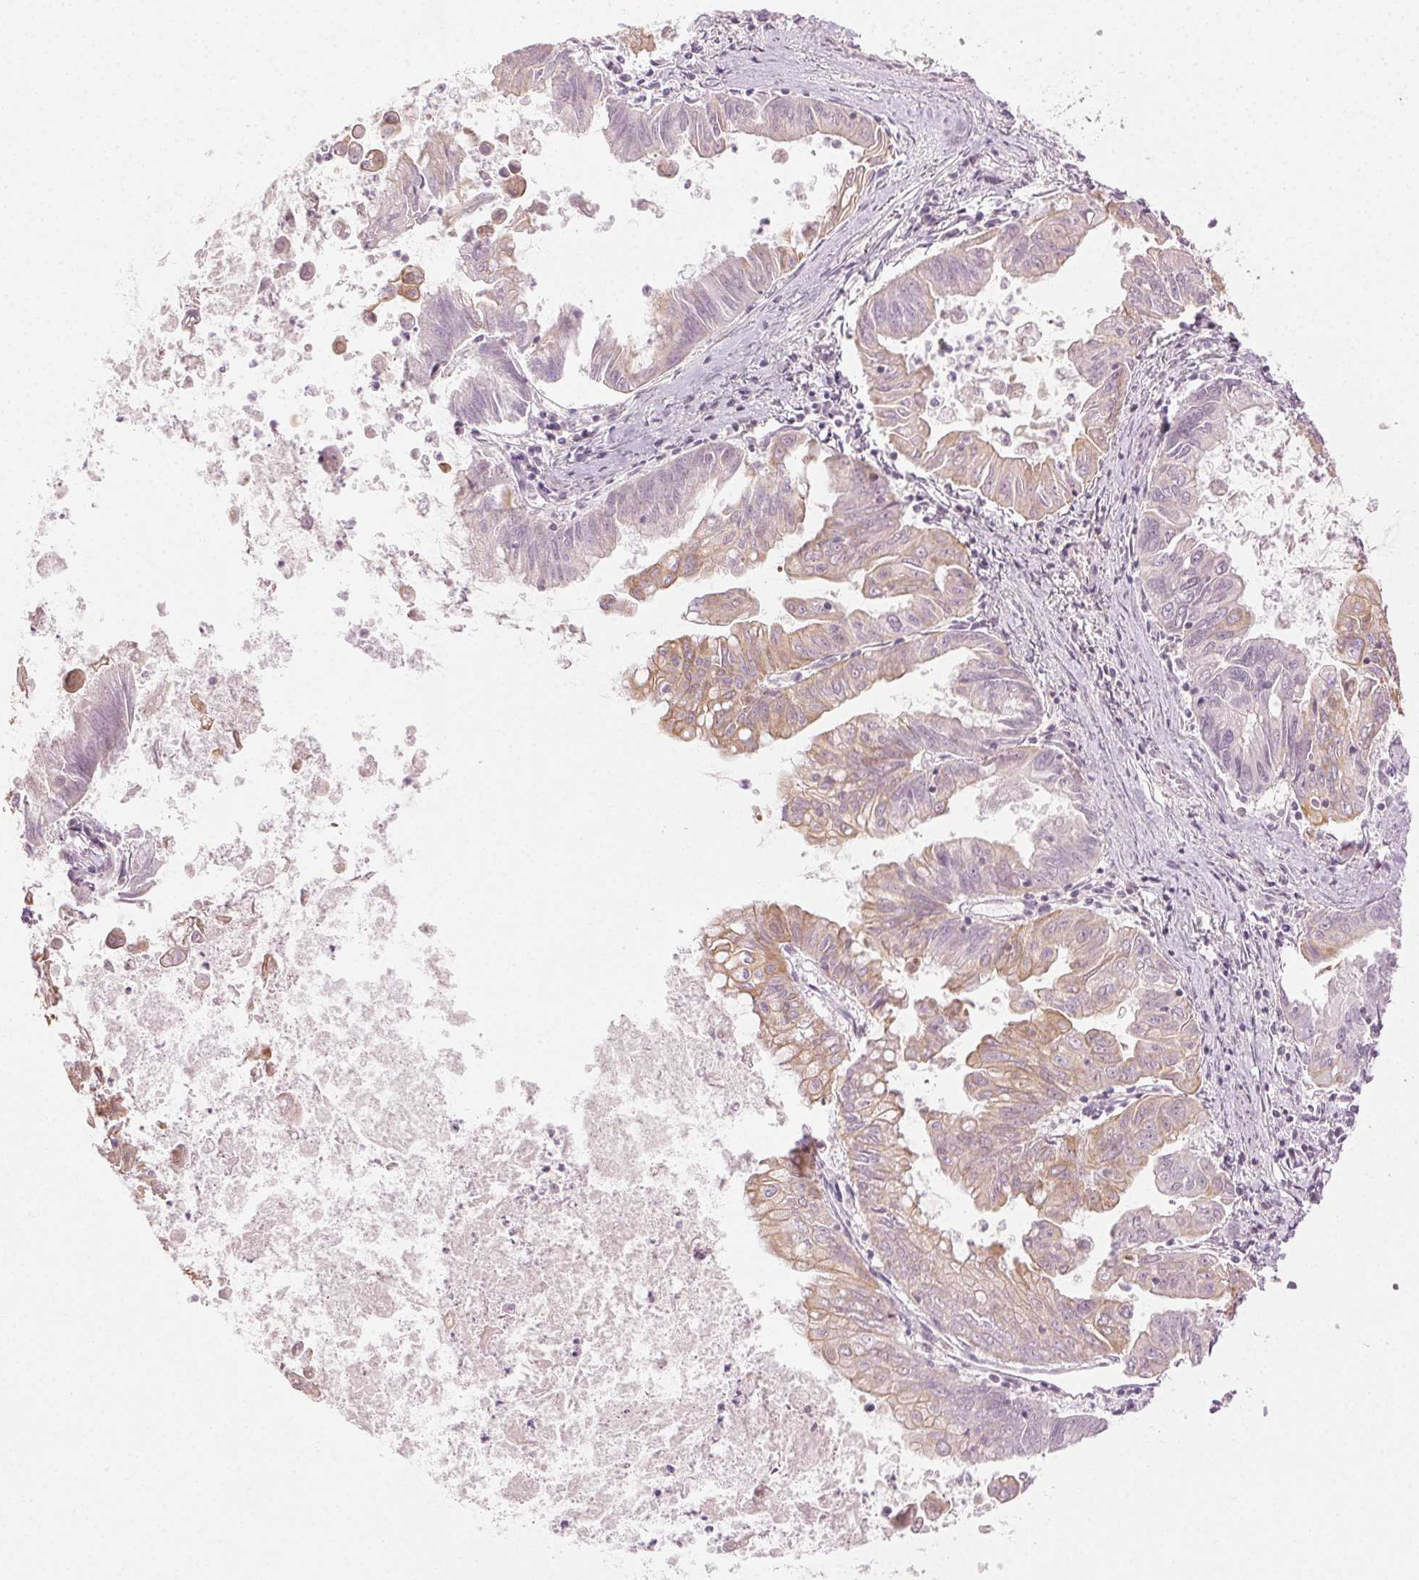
{"staining": {"intensity": "weak", "quantity": "25%-75%", "location": "cytoplasmic/membranous"}, "tissue": "stomach cancer", "cell_type": "Tumor cells", "image_type": "cancer", "snomed": [{"axis": "morphology", "description": "Adenocarcinoma, NOS"}, {"axis": "topography", "description": "Stomach, upper"}], "caption": "Tumor cells exhibit weak cytoplasmic/membranous positivity in approximately 25%-75% of cells in adenocarcinoma (stomach).", "gene": "AIF1L", "patient": {"sex": "male", "age": 80}}